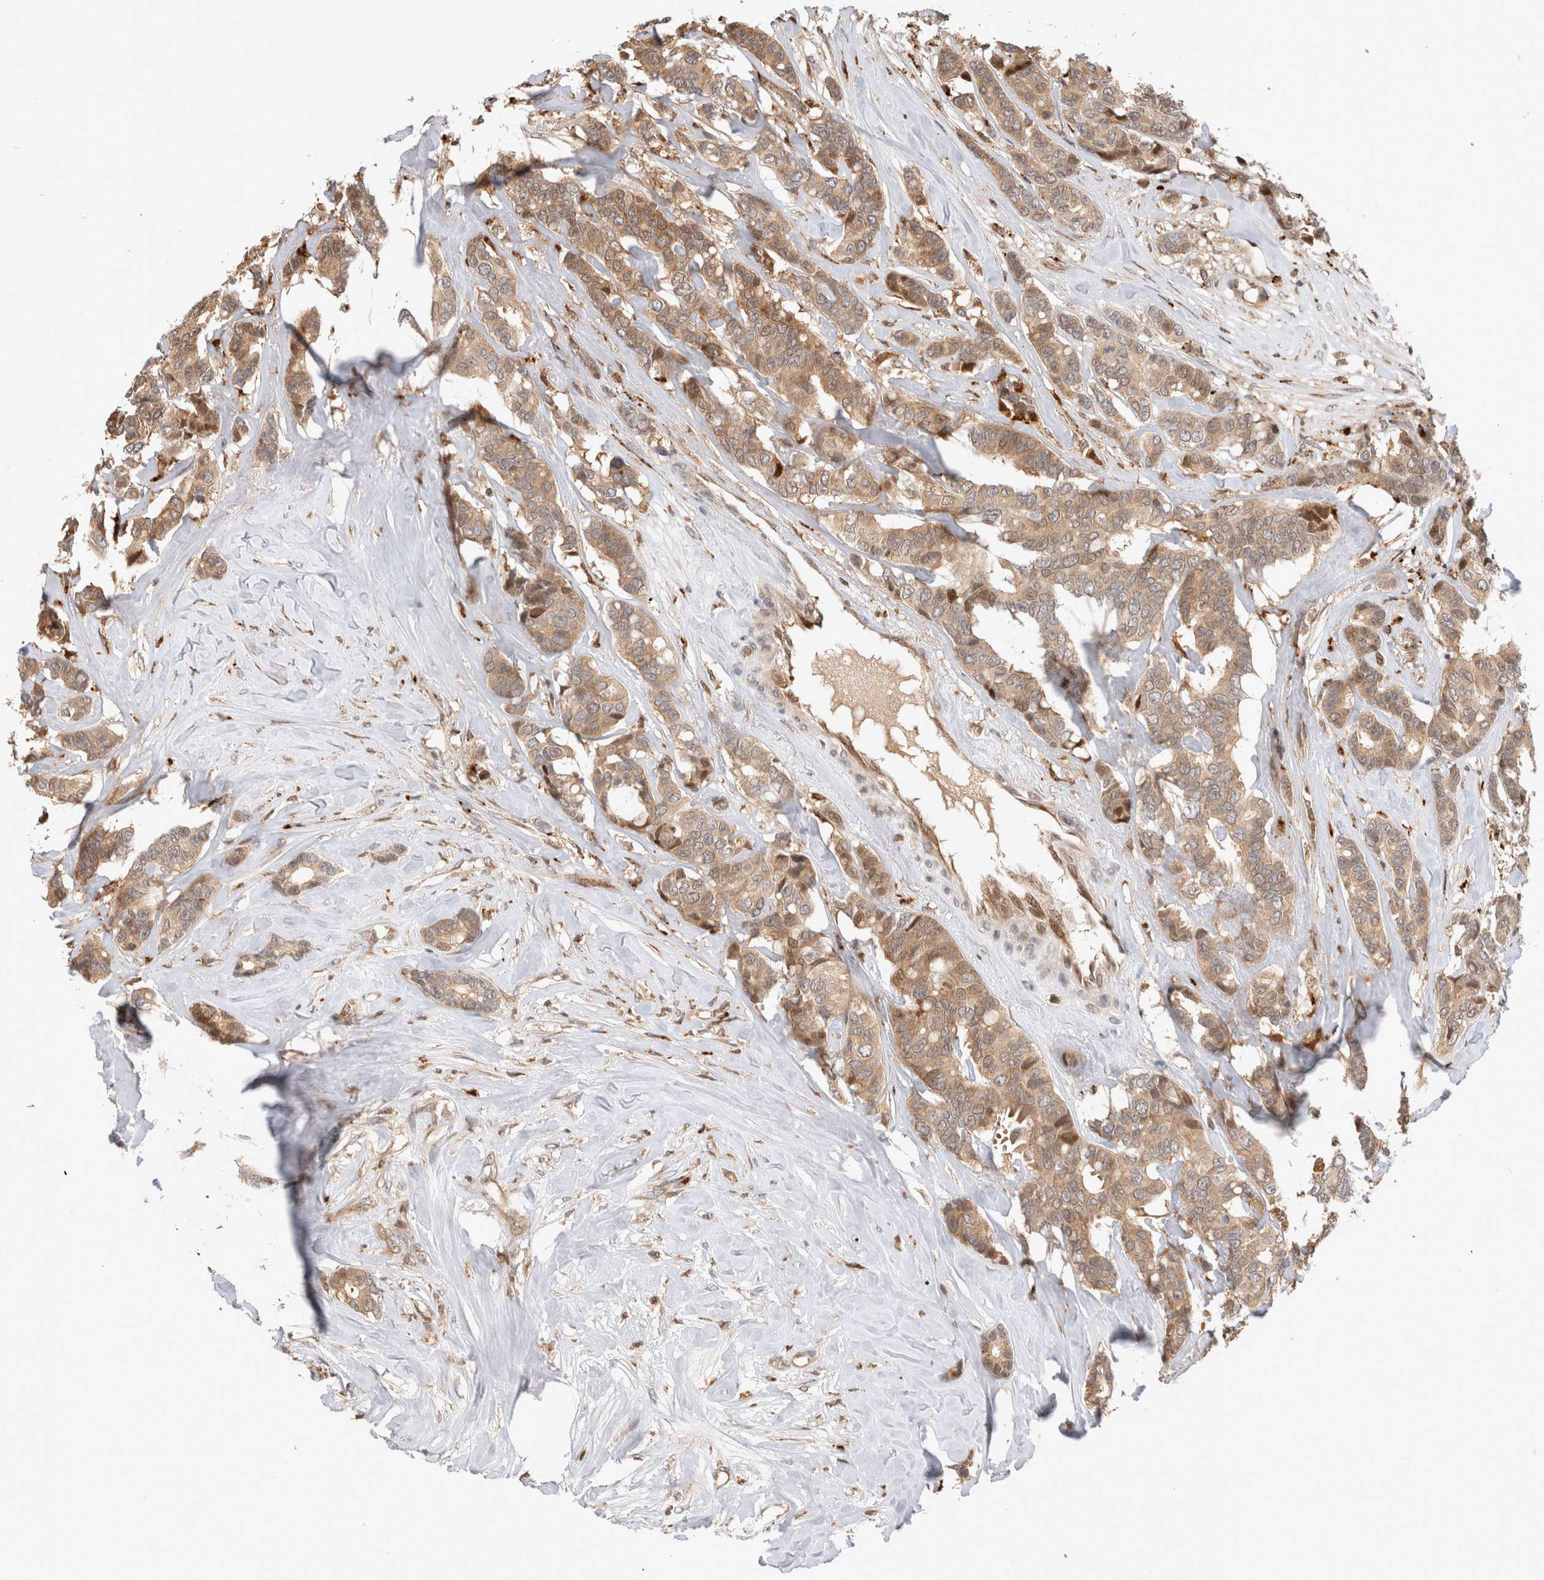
{"staining": {"intensity": "moderate", "quantity": ">75%", "location": "cytoplasmic/membranous"}, "tissue": "breast cancer", "cell_type": "Tumor cells", "image_type": "cancer", "snomed": [{"axis": "morphology", "description": "Duct carcinoma"}, {"axis": "topography", "description": "Breast"}], "caption": "Immunohistochemistry (IHC) (DAB (3,3'-diaminobenzidine)) staining of human breast cancer demonstrates moderate cytoplasmic/membranous protein expression in approximately >75% of tumor cells.", "gene": "OTUD6B", "patient": {"sex": "female", "age": 87}}